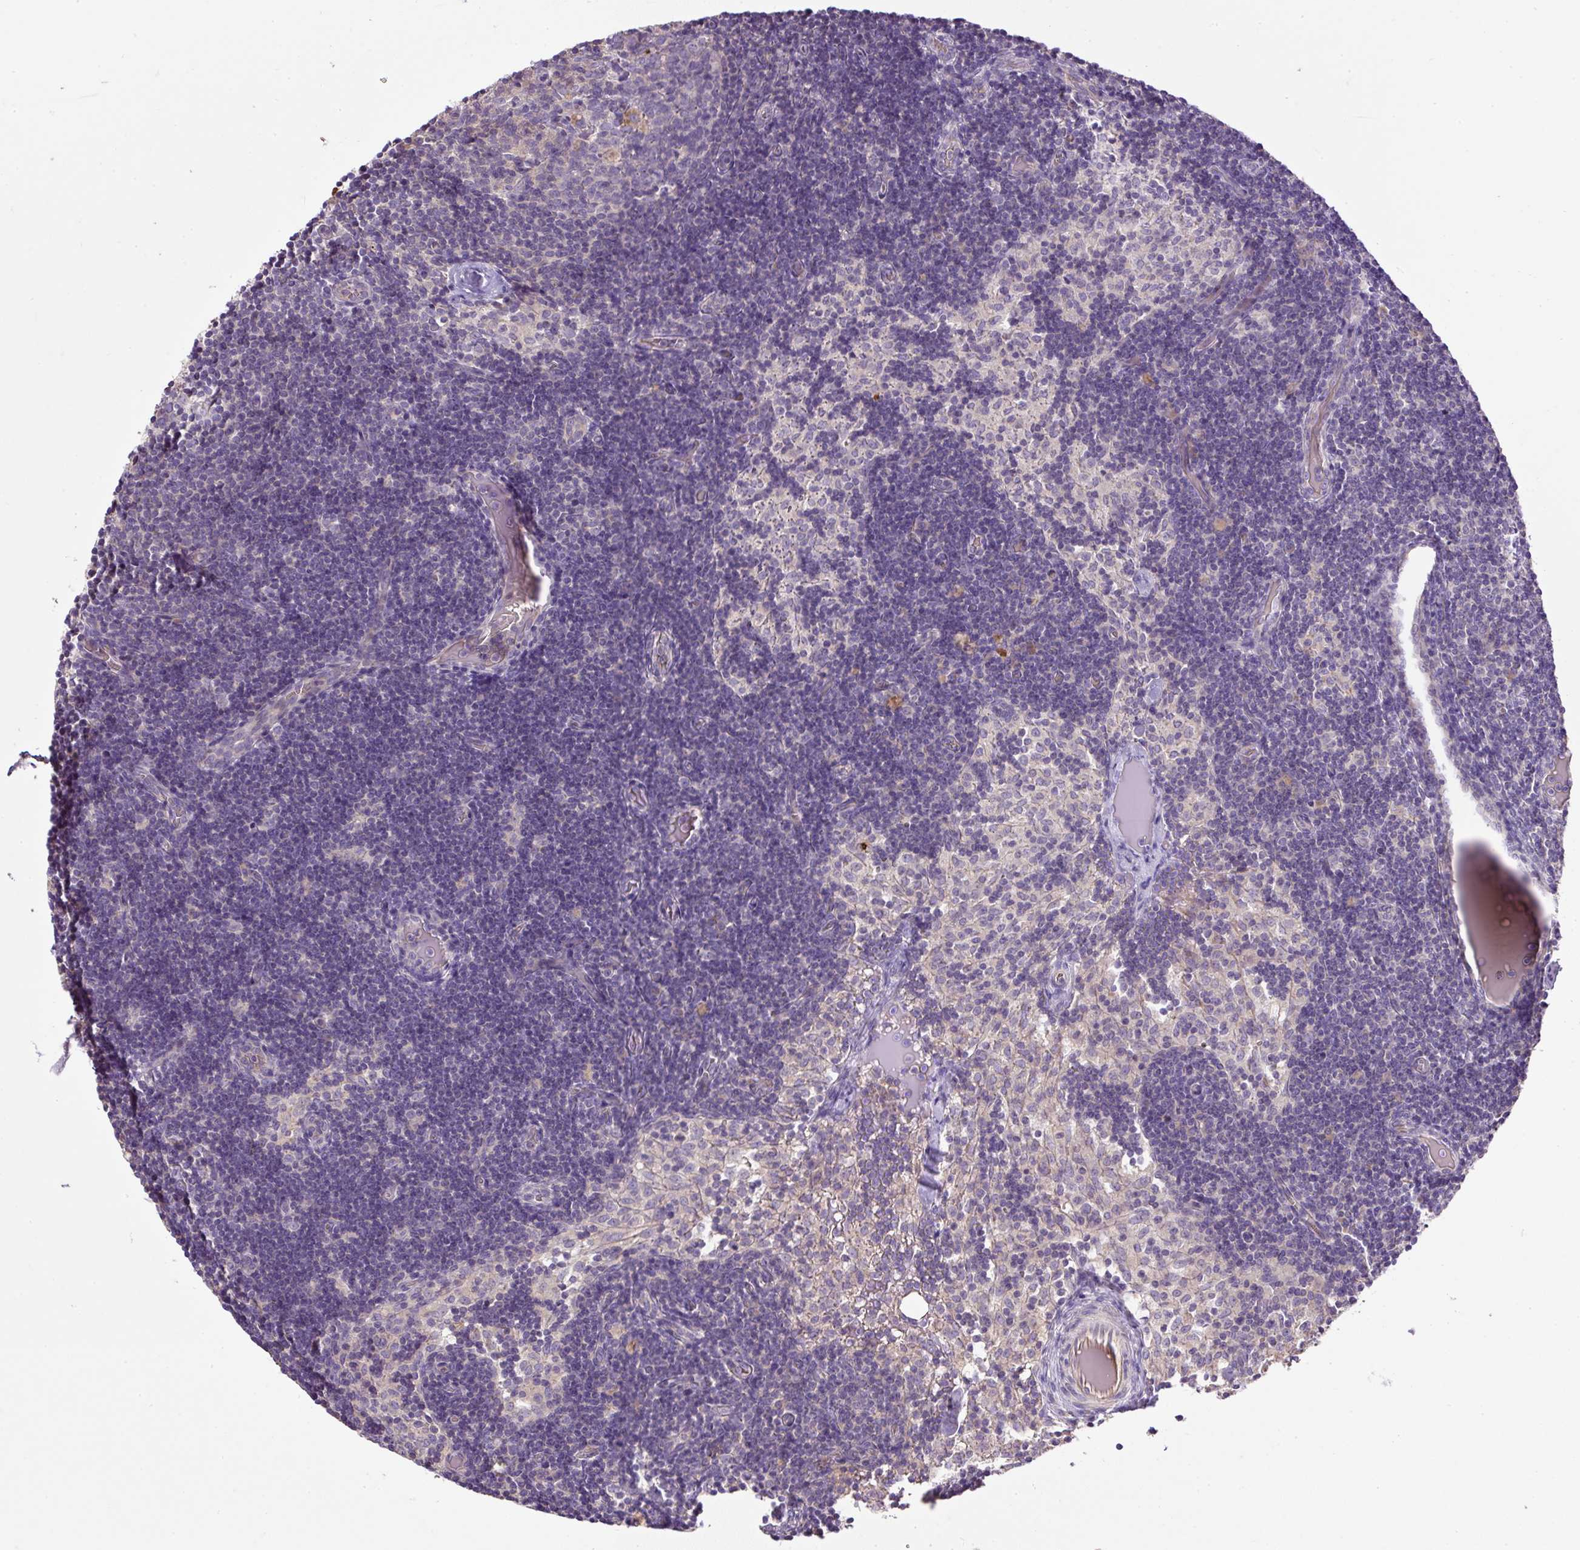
{"staining": {"intensity": "negative", "quantity": "none", "location": "none"}, "tissue": "lymph node", "cell_type": "Germinal center cells", "image_type": "normal", "snomed": [{"axis": "morphology", "description": "Normal tissue, NOS"}, {"axis": "topography", "description": "Lymph node"}], "caption": "This is an immunohistochemistry (IHC) photomicrograph of normal lymph node. There is no expression in germinal center cells.", "gene": "CXCL13", "patient": {"sex": "female", "age": 31}}